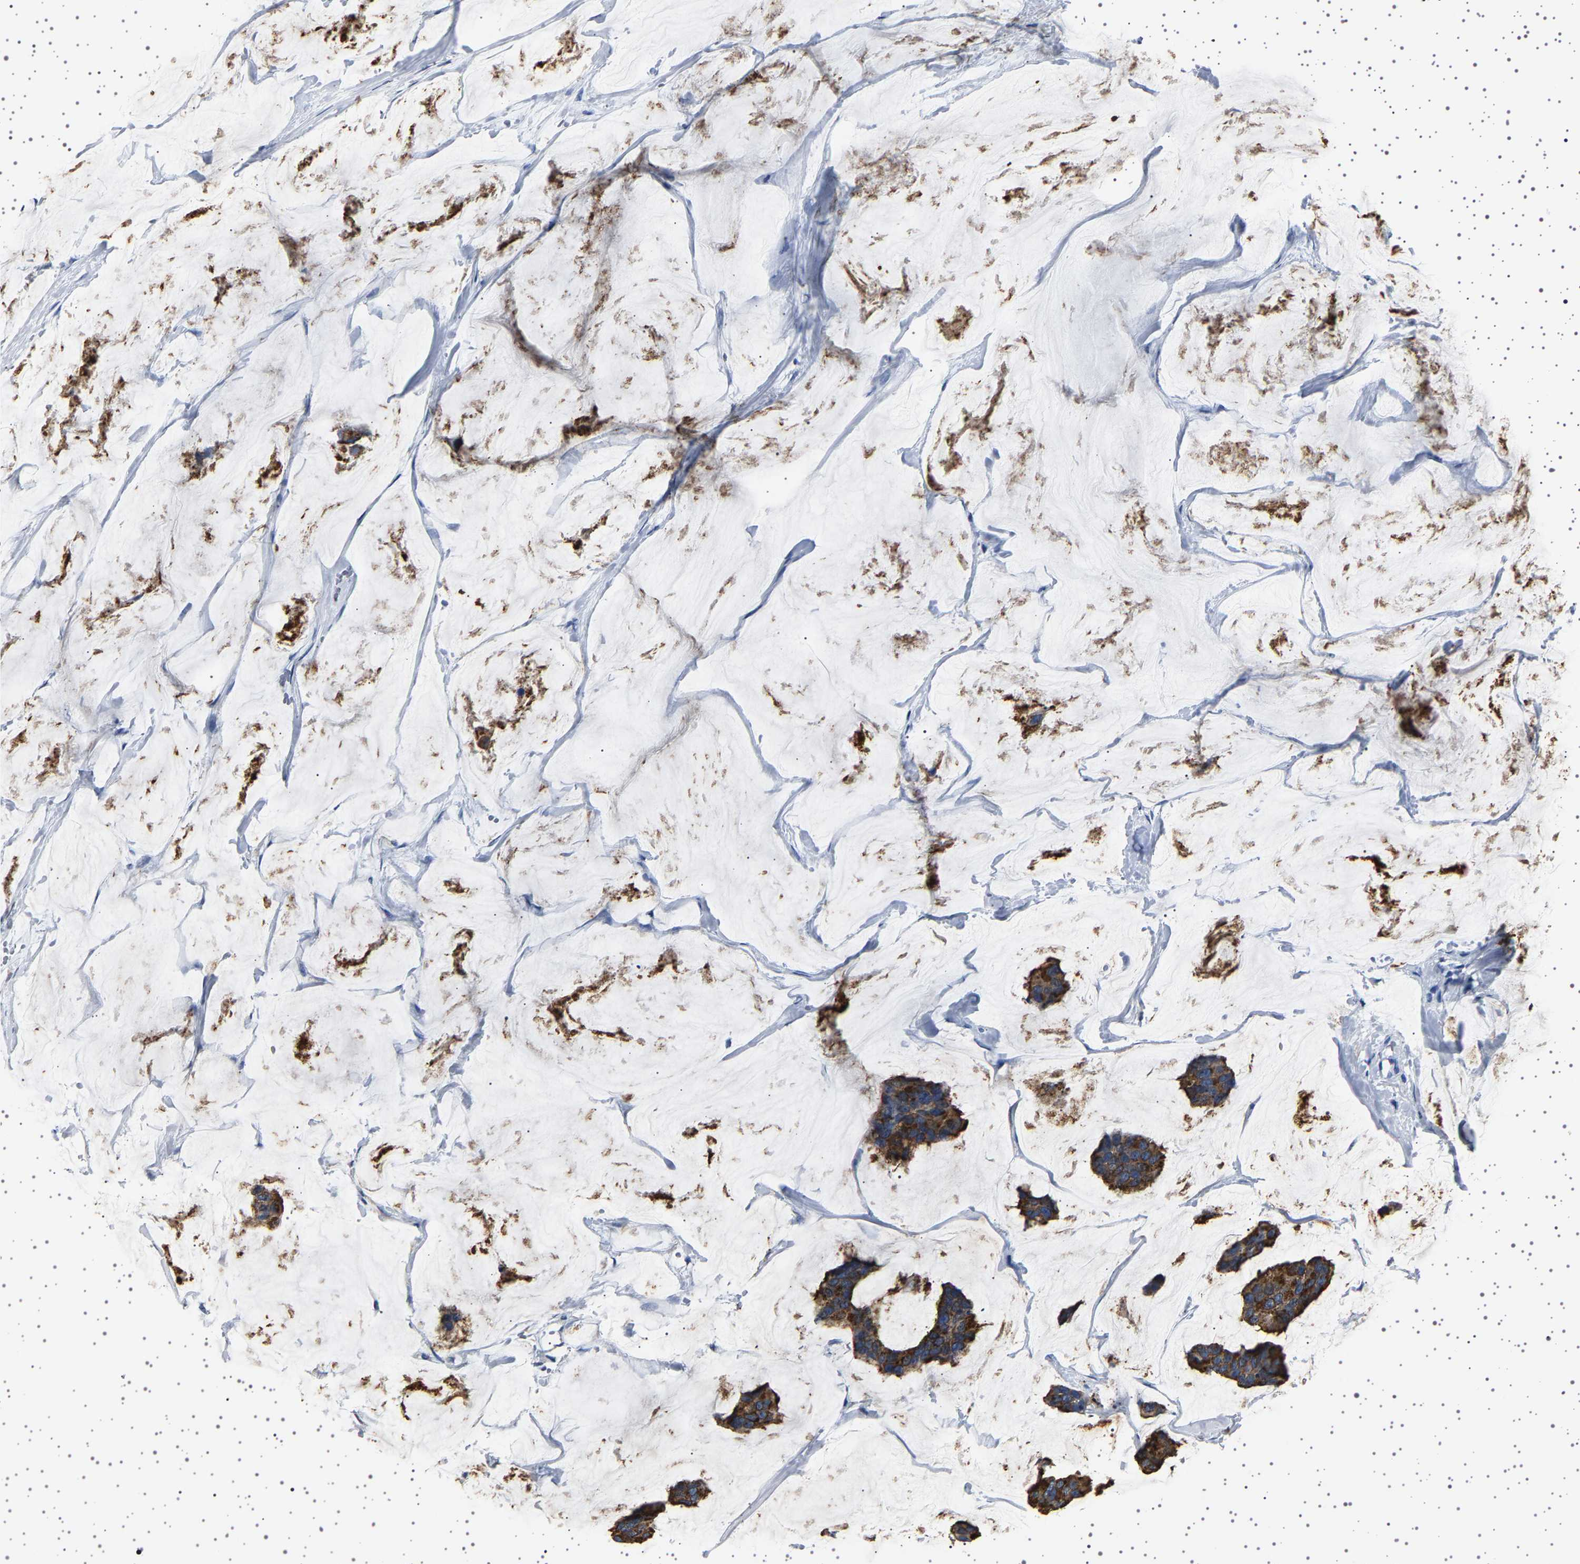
{"staining": {"intensity": "strong", "quantity": ">75%", "location": "cytoplasmic/membranous"}, "tissue": "breast cancer", "cell_type": "Tumor cells", "image_type": "cancer", "snomed": [{"axis": "morphology", "description": "Normal tissue, NOS"}, {"axis": "morphology", "description": "Duct carcinoma"}, {"axis": "topography", "description": "Breast"}], "caption": "A brown stain highlights strong cytoplasmic/membranous positivity of a protein in breast cancer tumor cells.", "gene": "TFF3", "patient": {"sex": "female", "age": 50}}